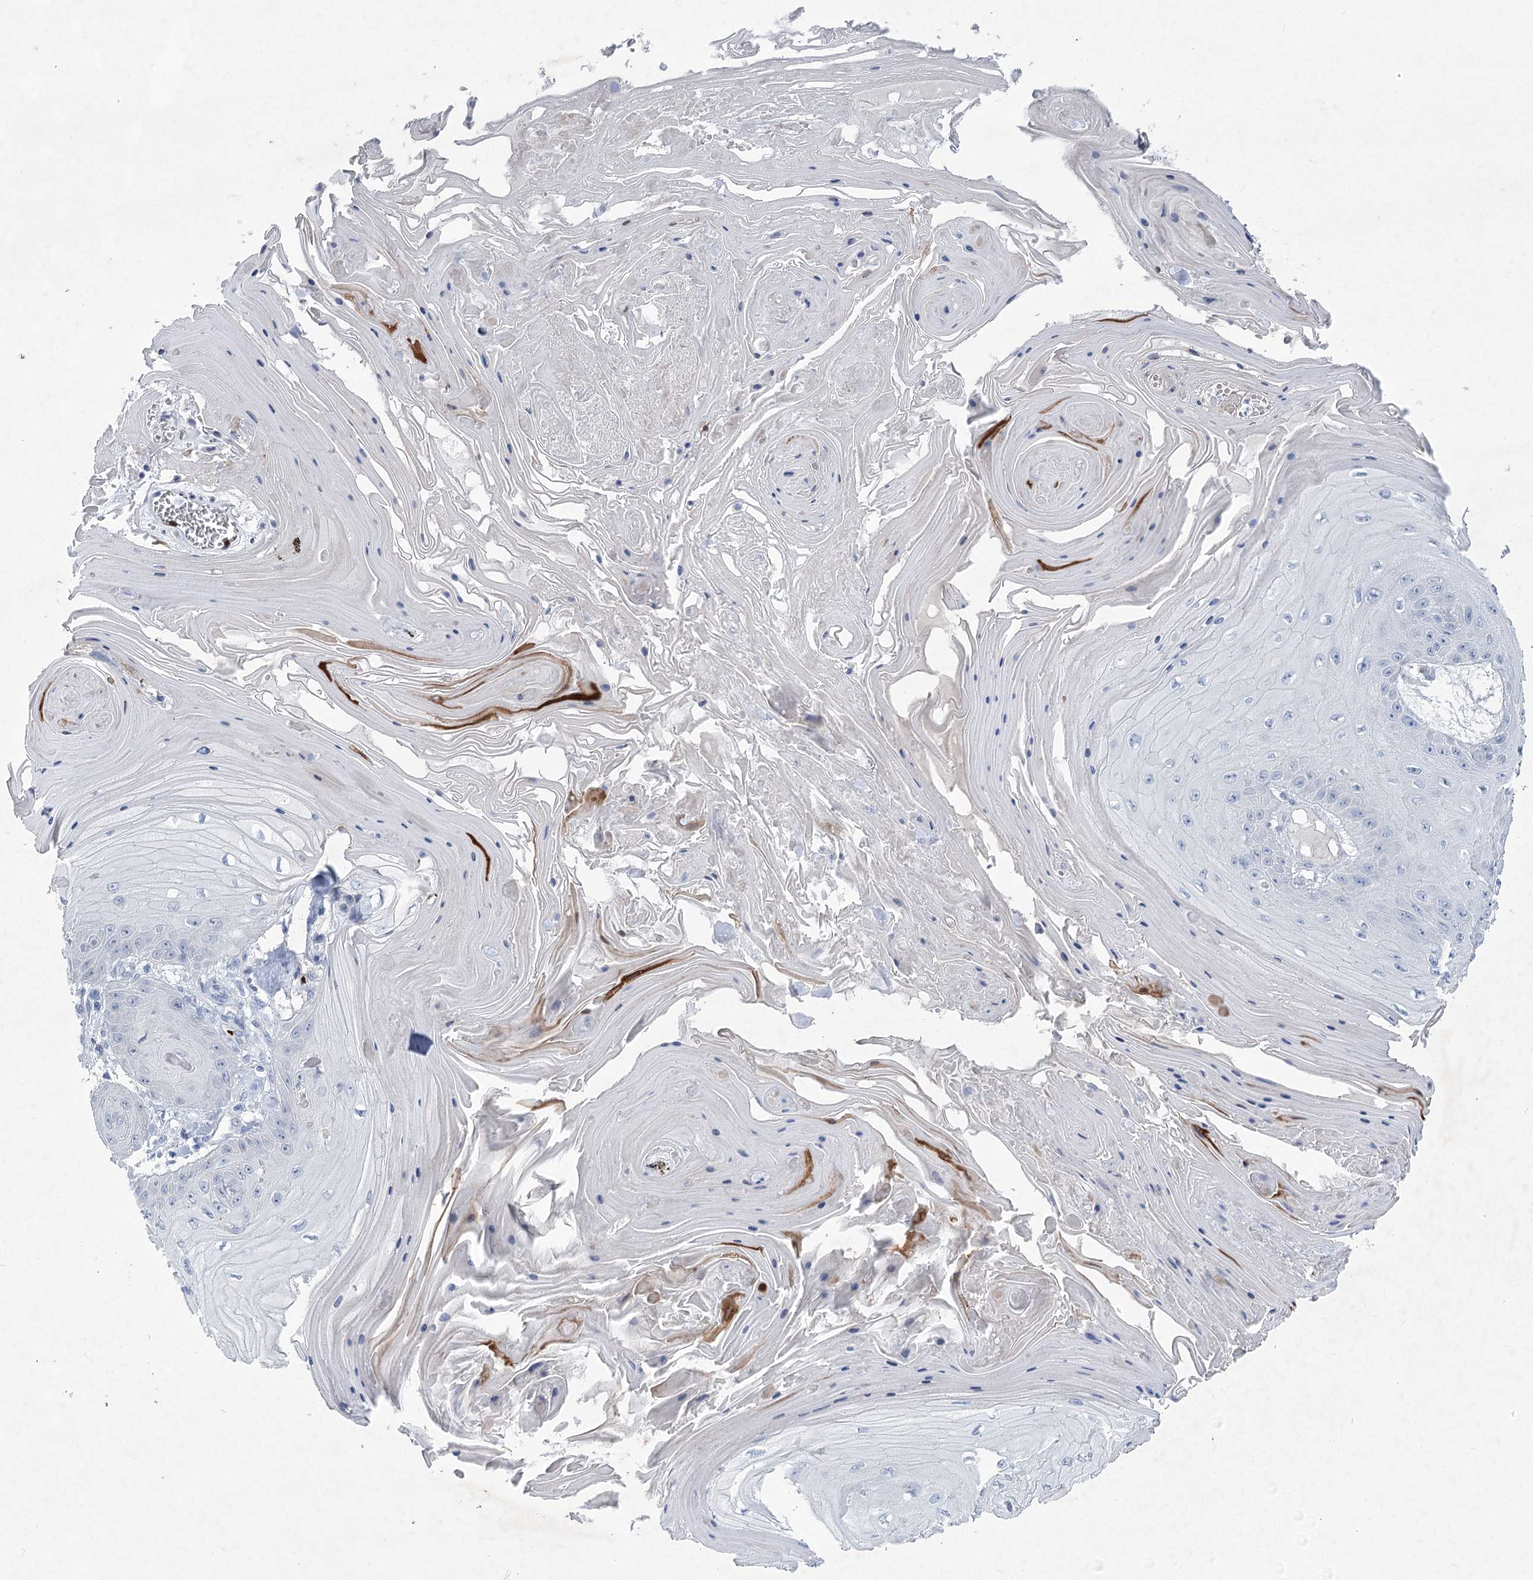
{"staining": {"intensity": "negative", "quantity": "none", "location": "none"}, "tissue": "skin cancer", "cell_type": "Tumor cells", "image_type": "cancer", "snomed": [{"axis": "morphology", "description": "Squamous cell carcinoma, NOS"}, {"axis": "topography", "description": "Skin"}], "caption": "Micrograph shows no significant protein positivity in tumor cells of skin cancer.", "gene": "WDR74", "patient": {"sex": "male", "age": 74}}